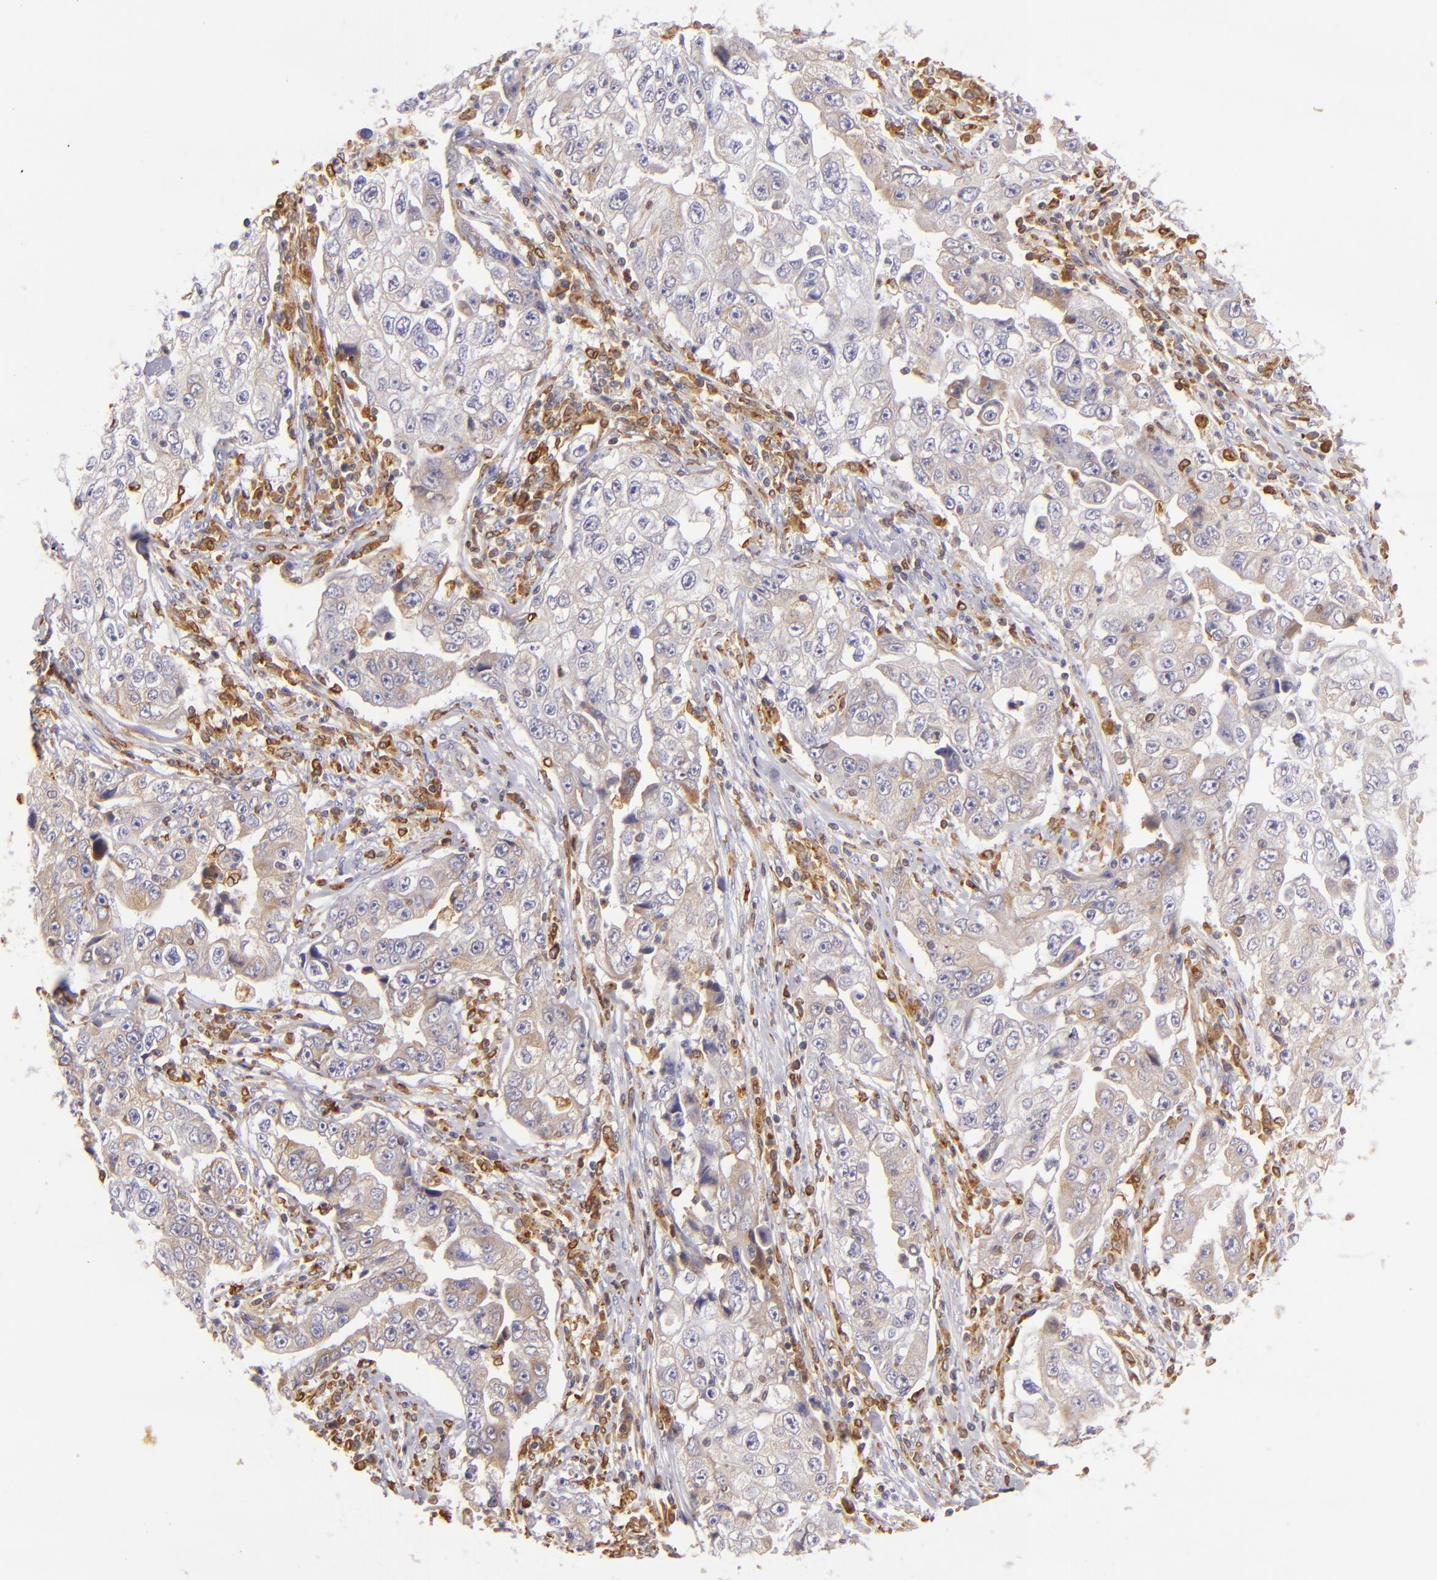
{"staining": {"intensity": "weak", "quantity": ">75%", "location": "cytoplasmic/membranous"}, "tissue": "lung cancer", "cell_type": "Tumor cells", "image_type": "cancer", "snomed": [{"axis": "morphology", "description": "Squamous cell carcinoma, NOS"}, {"axis": "topography", "description": "Lung"}], "caption": "A histopathology image of human lung squamous cell carcinoma stained for a protein displays weak cytoplasmic/membranous brown staining in tumor cells.", "gene": "CD74", "patient": {"sex": "male", "age": 64}}